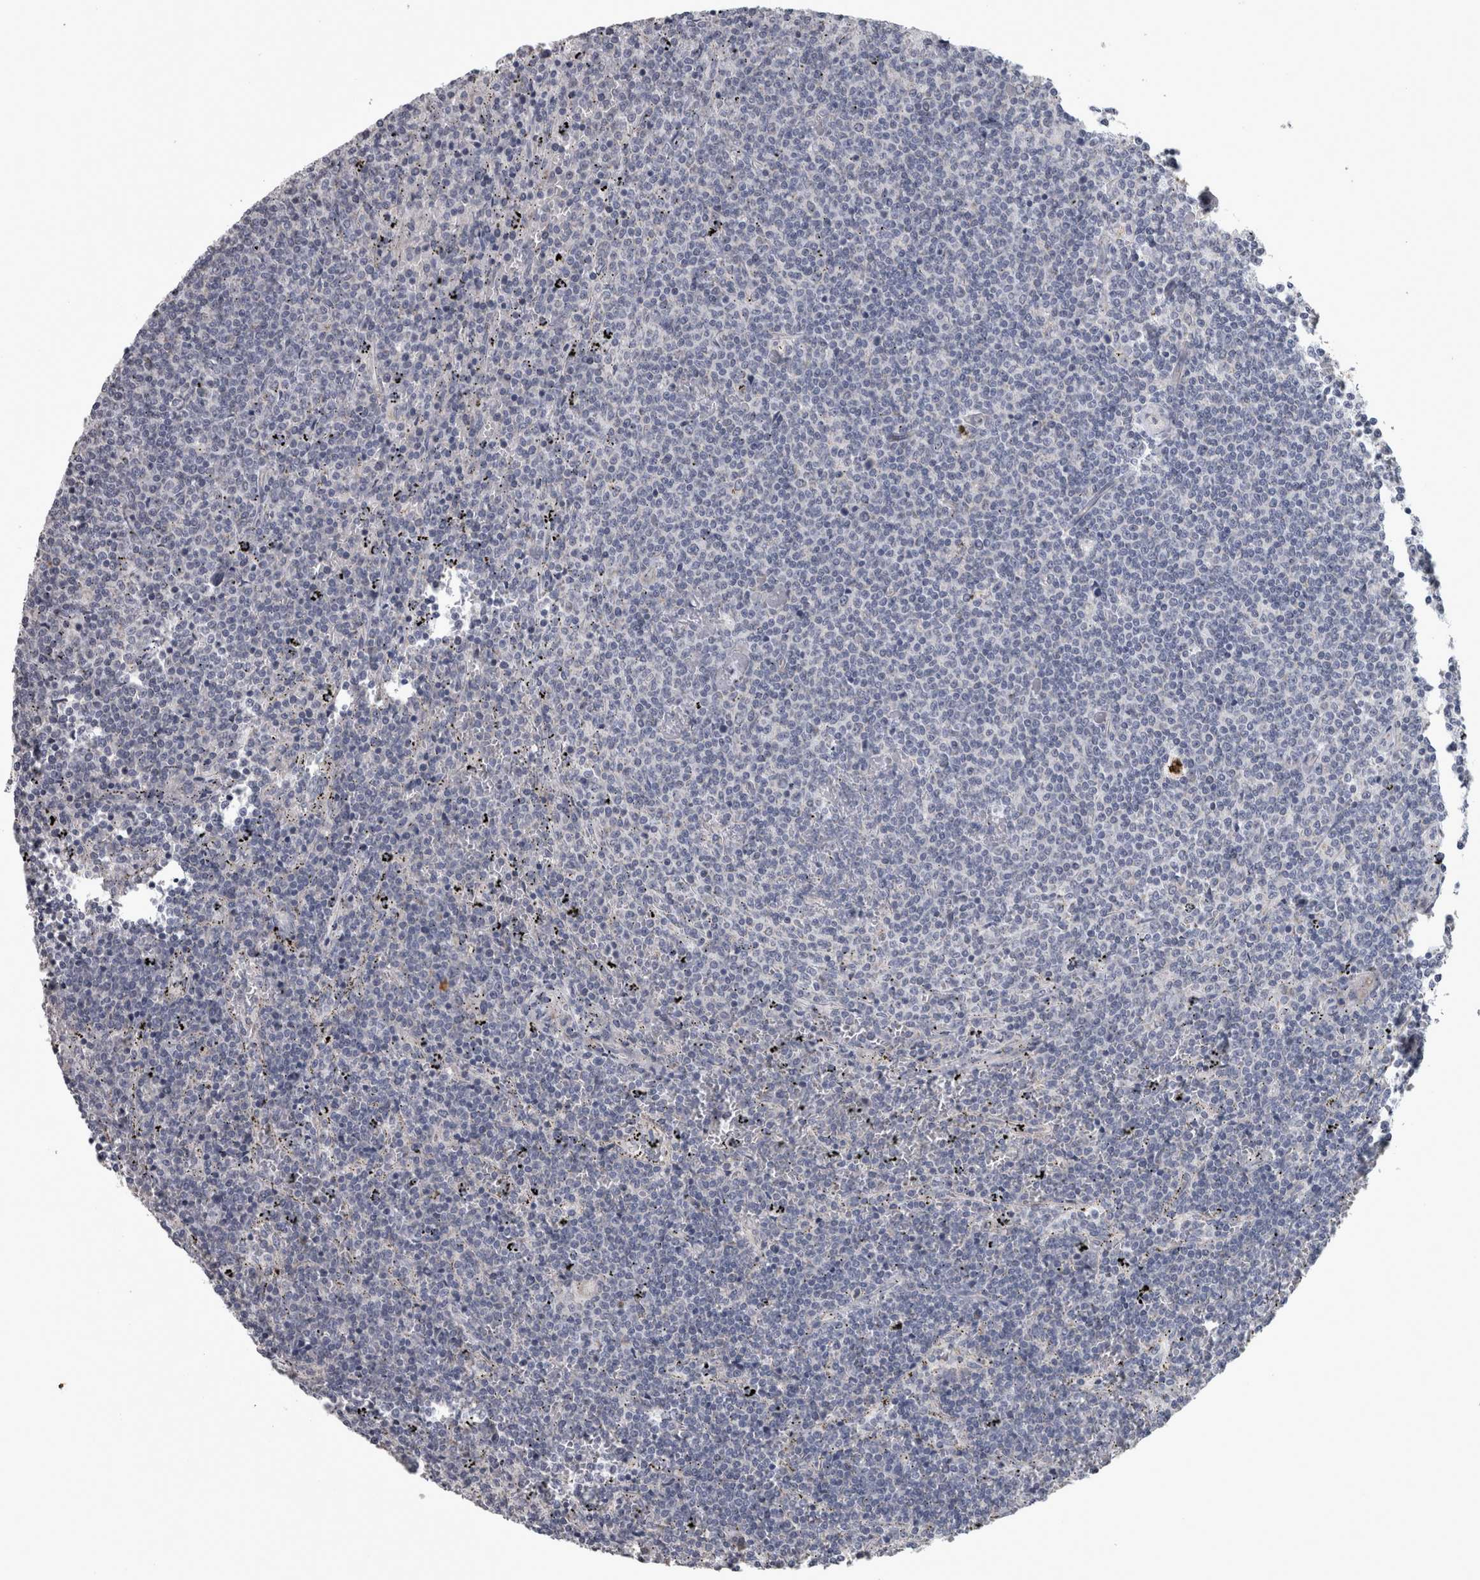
{"staining": {"intensity": "negative", "quantity": "none", "location": "none"}, "tissue": "lymphoma", "cell_type": "Tumor cells", "image_type": "cancer", "snomed": [{"axis": "morphology", "description": "Malignant lymphoma, non-Hodgkin's type, Low grade"}, {"axis": "topography", "description": "Spleen"}], "caption": "Human low-grade malignant lymphoma, non-Hodgkin's type stained for a protein using immunohistochemistry exhibits no staining in tumor cells.", "gene": "DBT", "patient": {"sex": "female", "age": 50}}